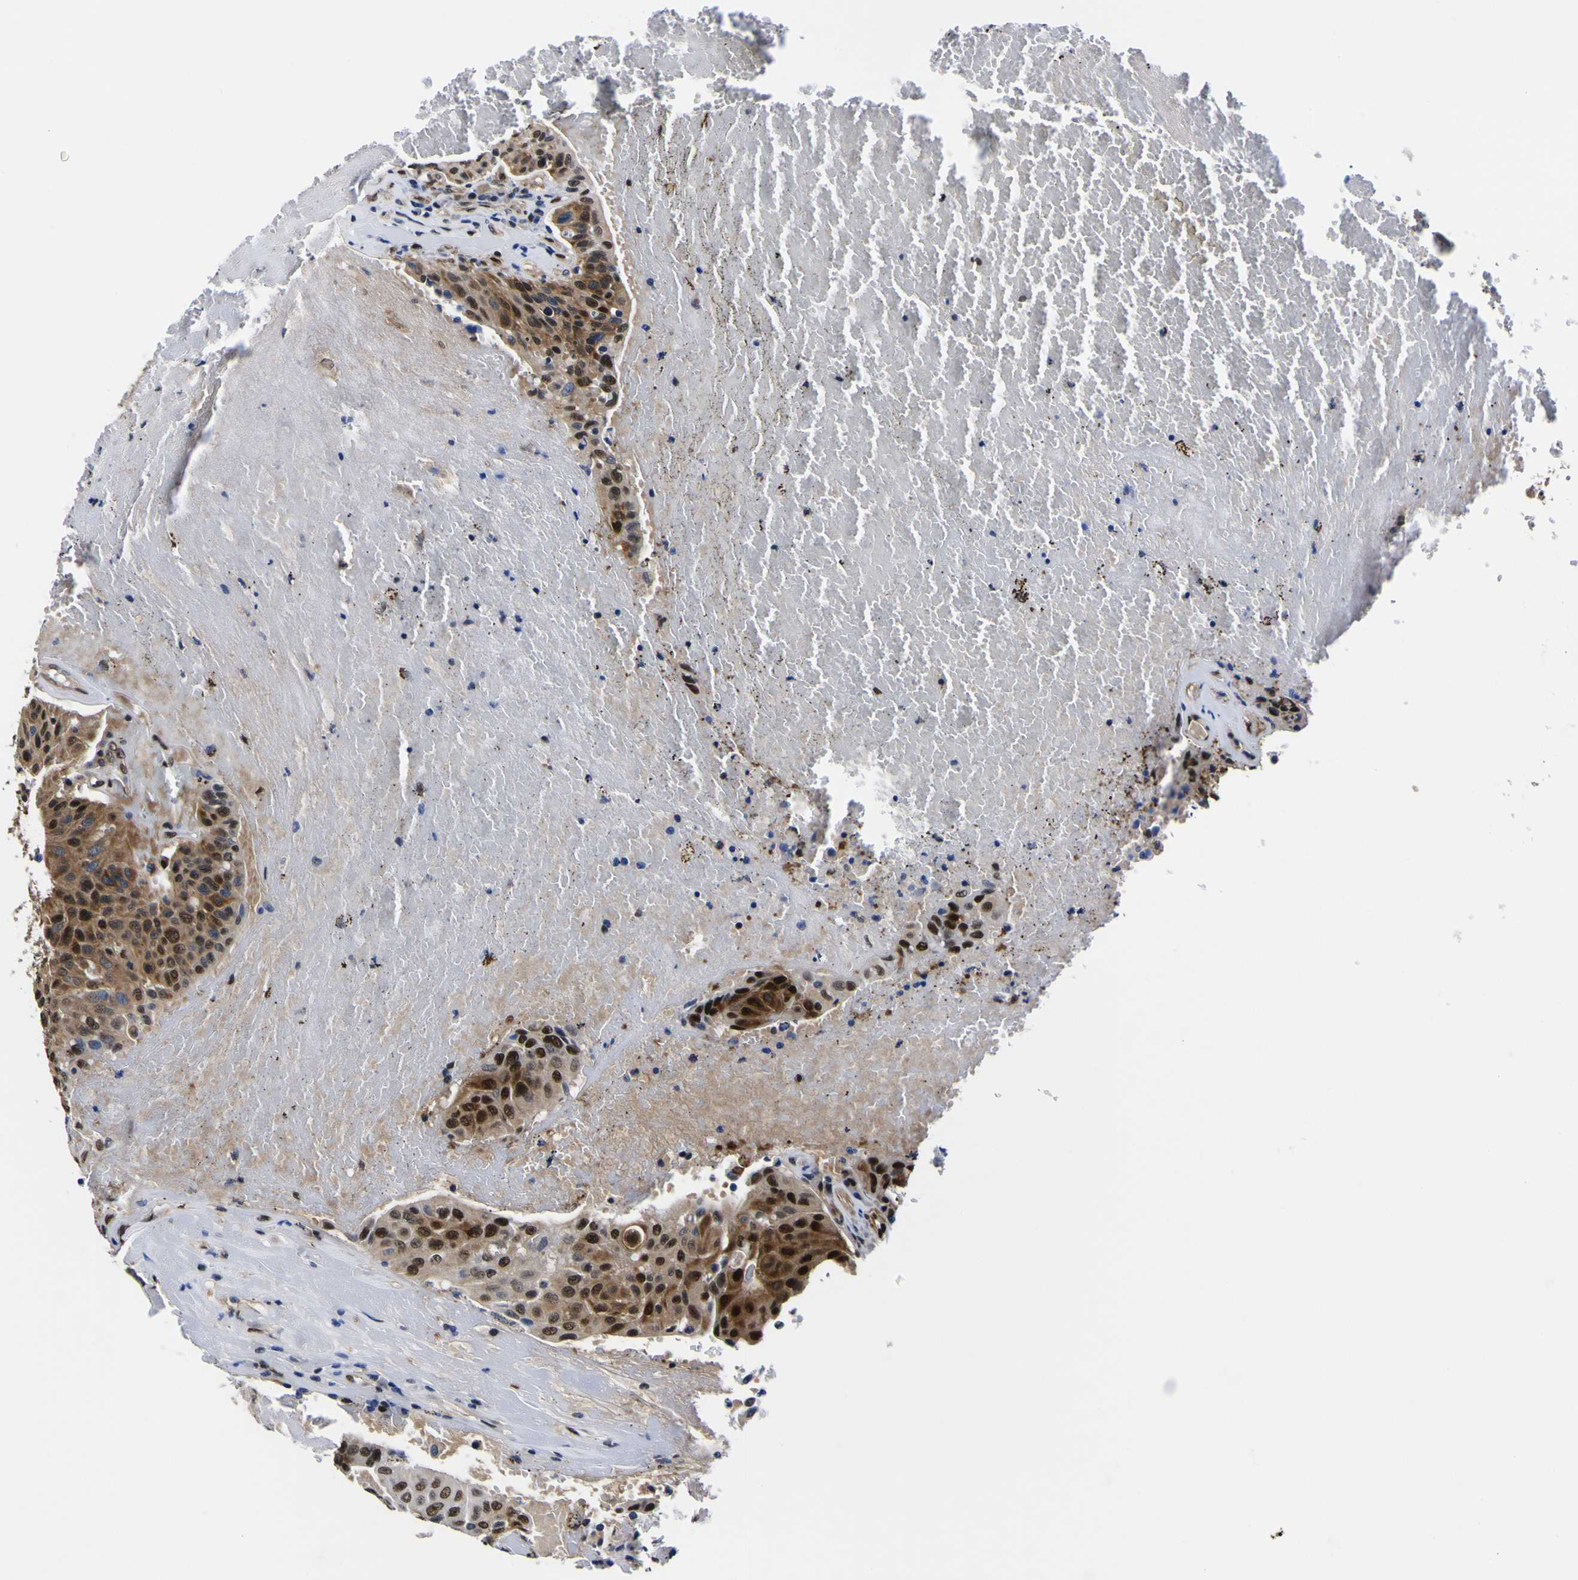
{"staining": {"intensity": "strong", "quantity": ">75%", "location": "cytoplasmic/membranous,nuclear"}, "tissue": "urothelial cancer", "cell_type": "Tumor cells", "image_type": "cancer", "snomed": [{"axis": "morphology", "description": "Urothelial carcinoma, High grade"}, {"axis": "topography", "description": "Urinary bladder"}], "caption": "The histopathology image demonstrates staining of urothelial carcinoma (high-grade), revealing strong cytoplasmic/membranous and nuclear protein expression (brown color) within tumor cells.", "gene": "FAM110B", "patient": {"sex": "male", "age": 66}}